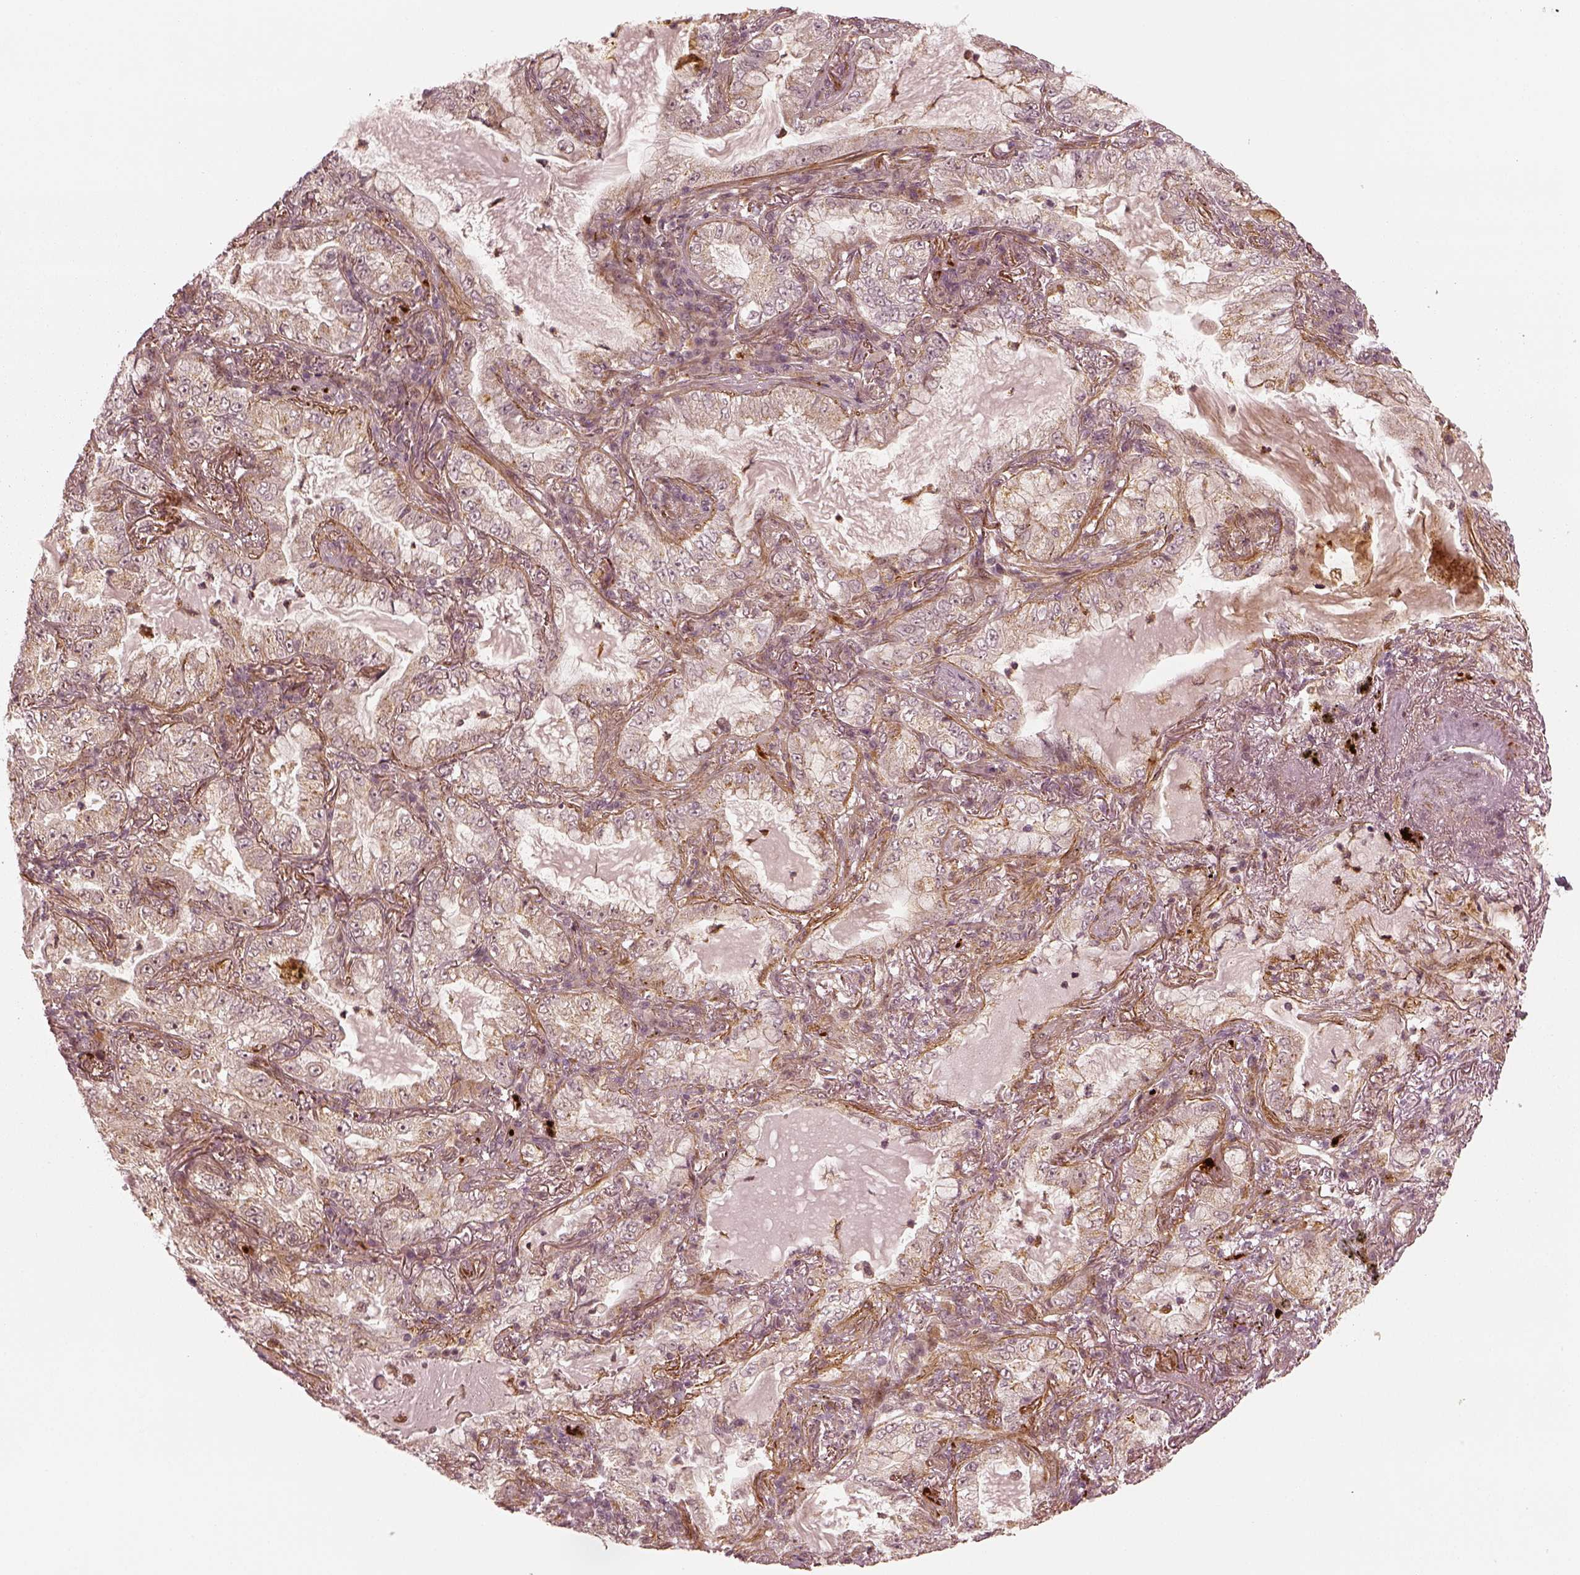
{"staining": {"intensity": "weak", "quantity": ">75%", "location": "cytoplasmic/membranous"}, "tissue": "lung cancer", "cell_type": "Tumor cells", "image_type": "cancer", "snomed": [{"axis": "morphology", "description": "Adenocarcinoma, NOS"}, {"axis": "topography", "description": "Lung"}], "caption": "Immunohistochemistry (IHC) photomicrograph of neoplastic tissue: human adenocarcinoma (lung) stained using immunohistochemistry reveals low levels of weak protein expression localized specifically in the cytoplasmic/membranous of tumor cells, appearing as a cytoplasmic/membranous brown color.", "gene": "SLC12A9", "patient": {"sex": "female", "age": 73}}